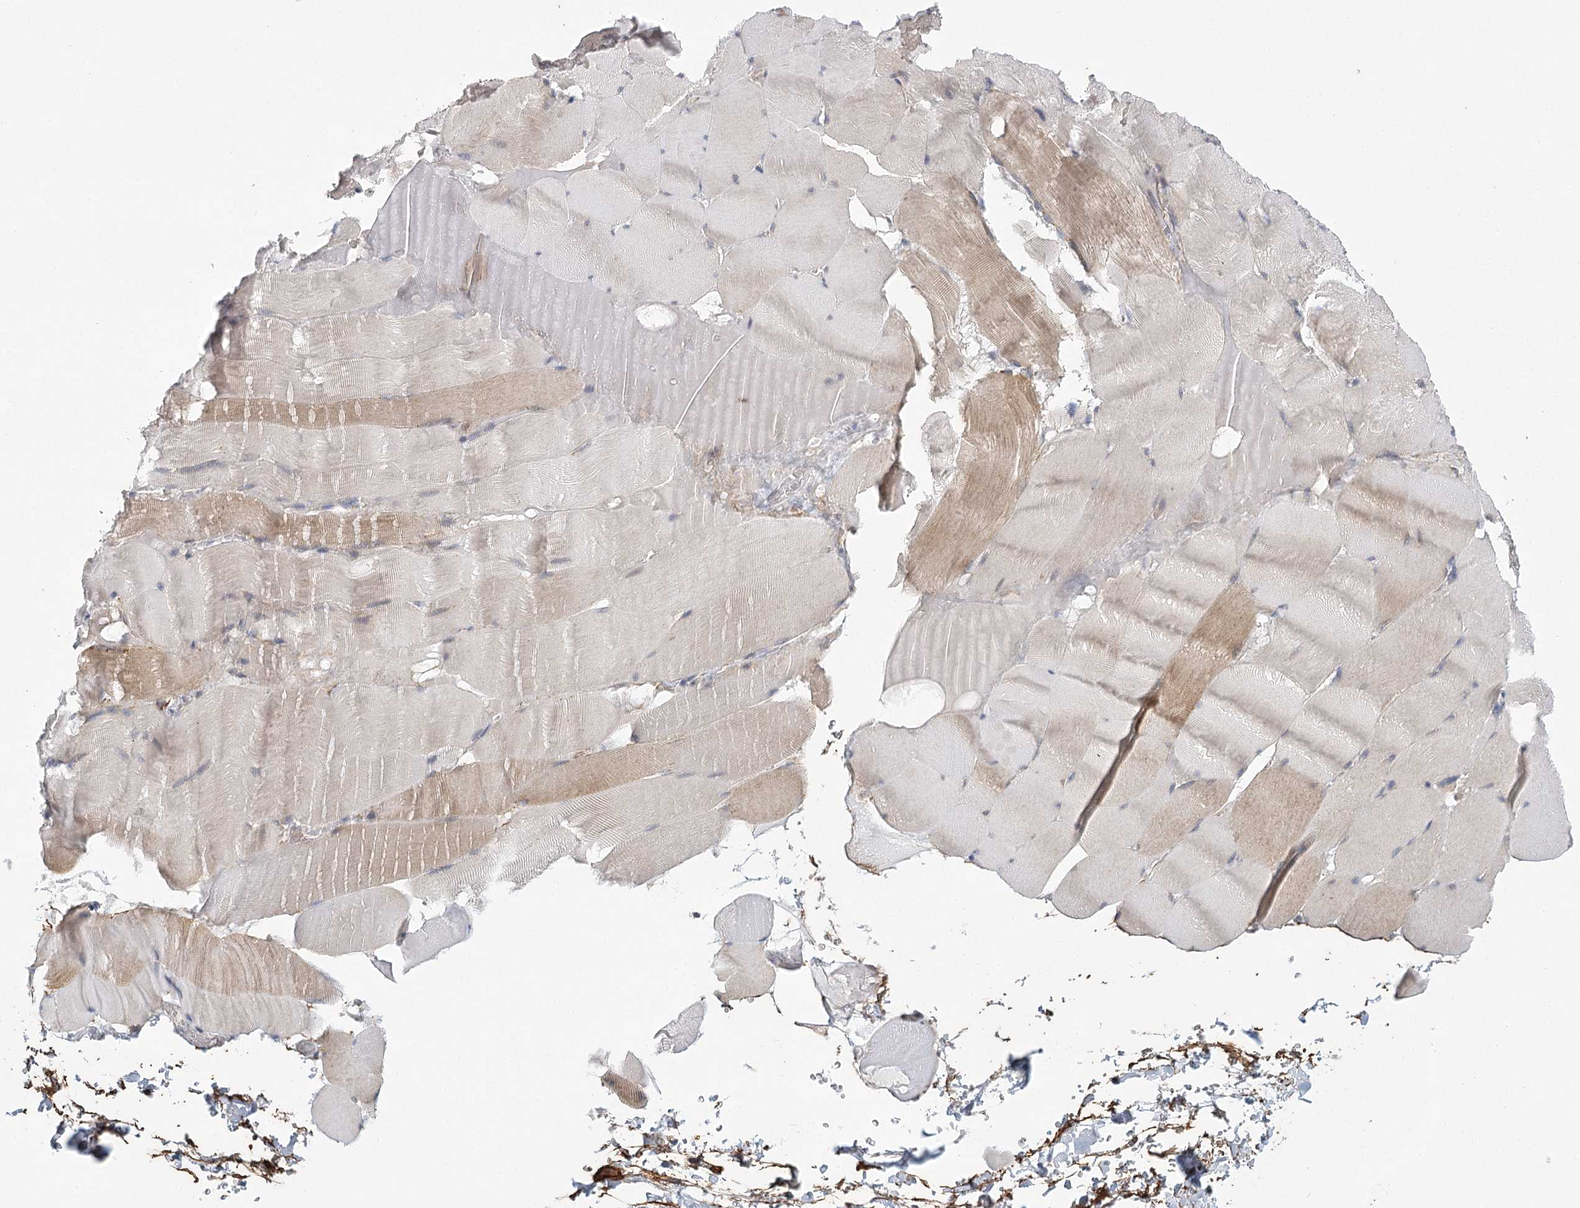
{"staining": {"intensity": "weak", "quantity": "<25%", "location": "cytoplasmic/membranous"}, "tissue": "skeletal muscle", "cell_type": "Myocytes", "image_type": "normal", "snomed": [{"axis": "morphology", "description": "Normal tissue, NOS"}, {"axis": "topography", "description": "Skeletal muscle"}], "caption": "Immunohistochemistry (IHC) image of benign skeletal muscle stained for a protein (brown), which demonstrates no staining in myocytes. The staining is performed using DAB brown chromogen with nuclei counter-stained in using hematoxylin.", "gene": "MED28", "patient": {"sex": "male", "age": 62}}